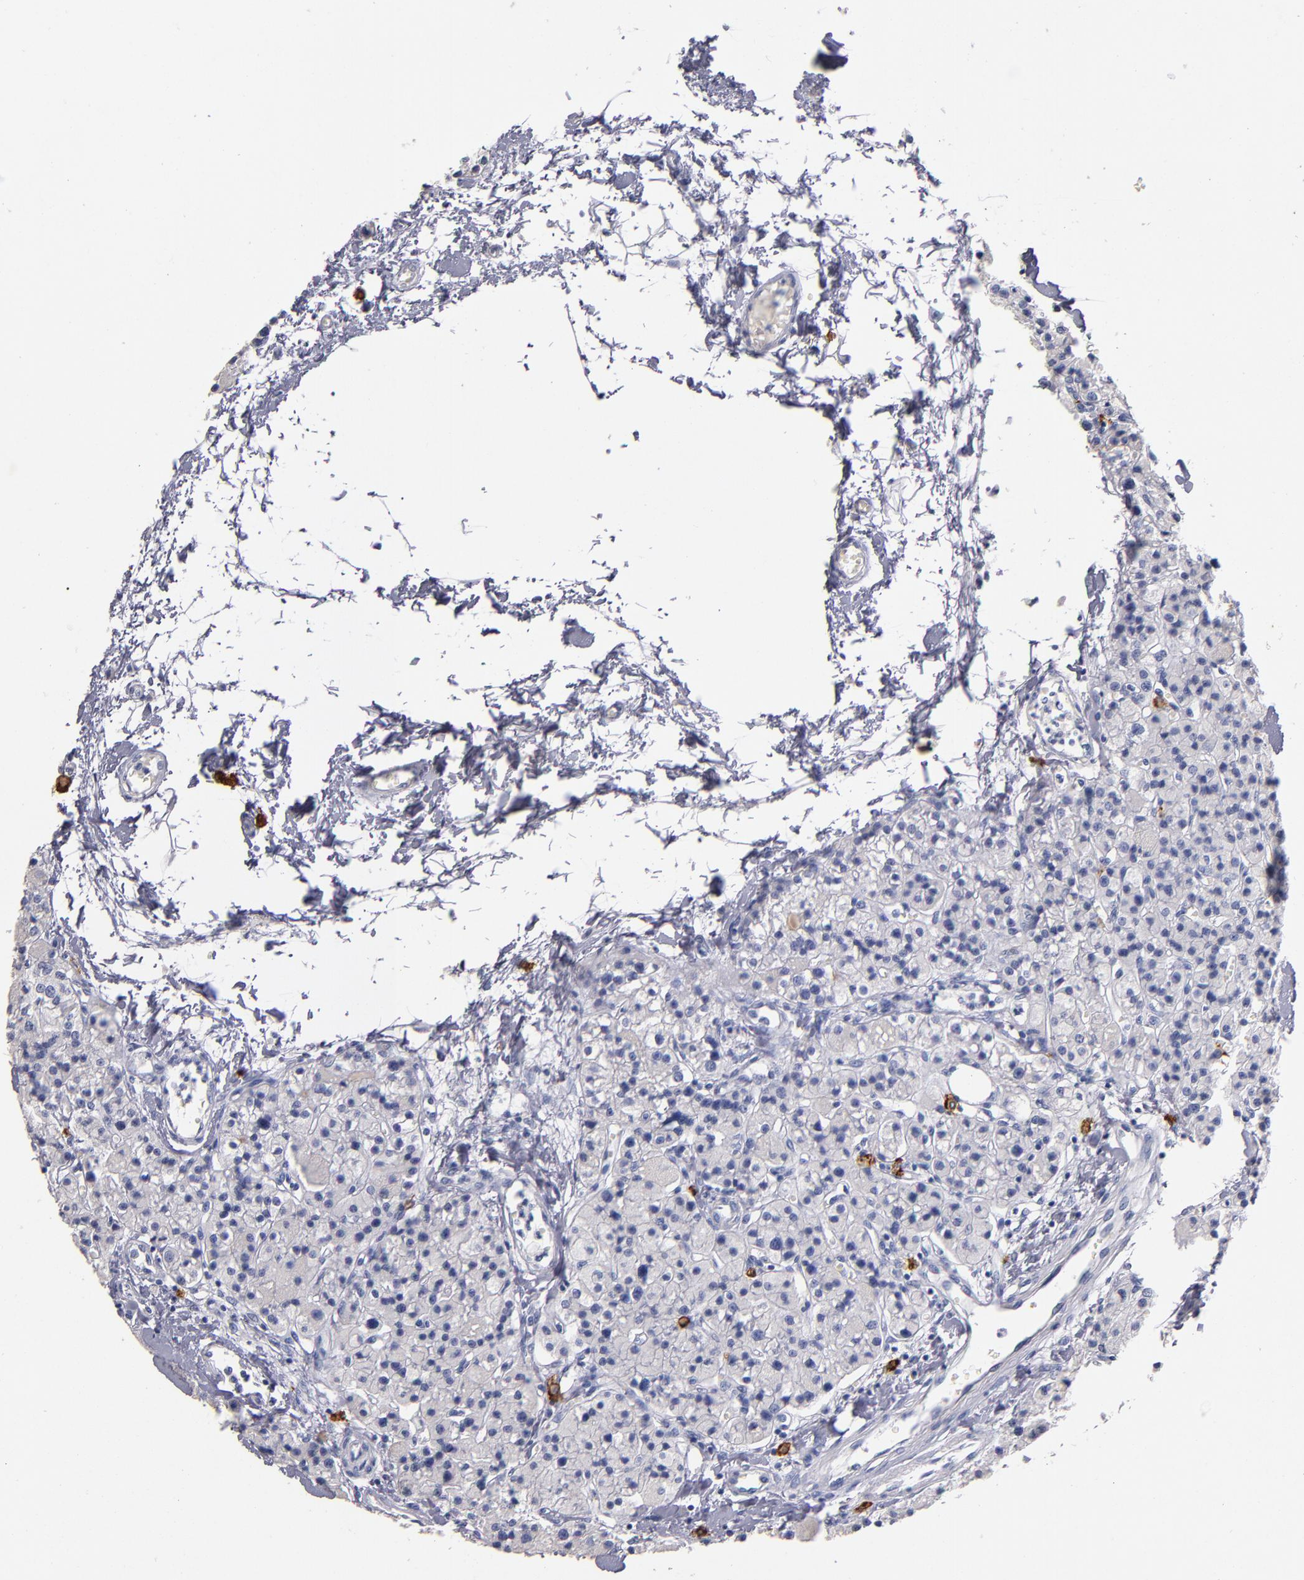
{"staining": {"intensity": "negative", "quantity": "none", "location": "none"}, "tissue": "parathyroid gland", "cell_type": "Glandular cells", "image_type": "normal", "snomed": [{"axis": "morphology", "description": "Normal tissue, NOS"}, {"axis": "topography", "description": "Parathyroid gland"}], "caption": "Immunohistochemical staining of benign human parathyroid gland exhibits no significant positivity in glandular cells. (DAB immunohistochemistry (IHC) visualized using brightfield microscopy, high magnification).", "gene": "KIT", "patient": {"sex": "female", "age": 58}}